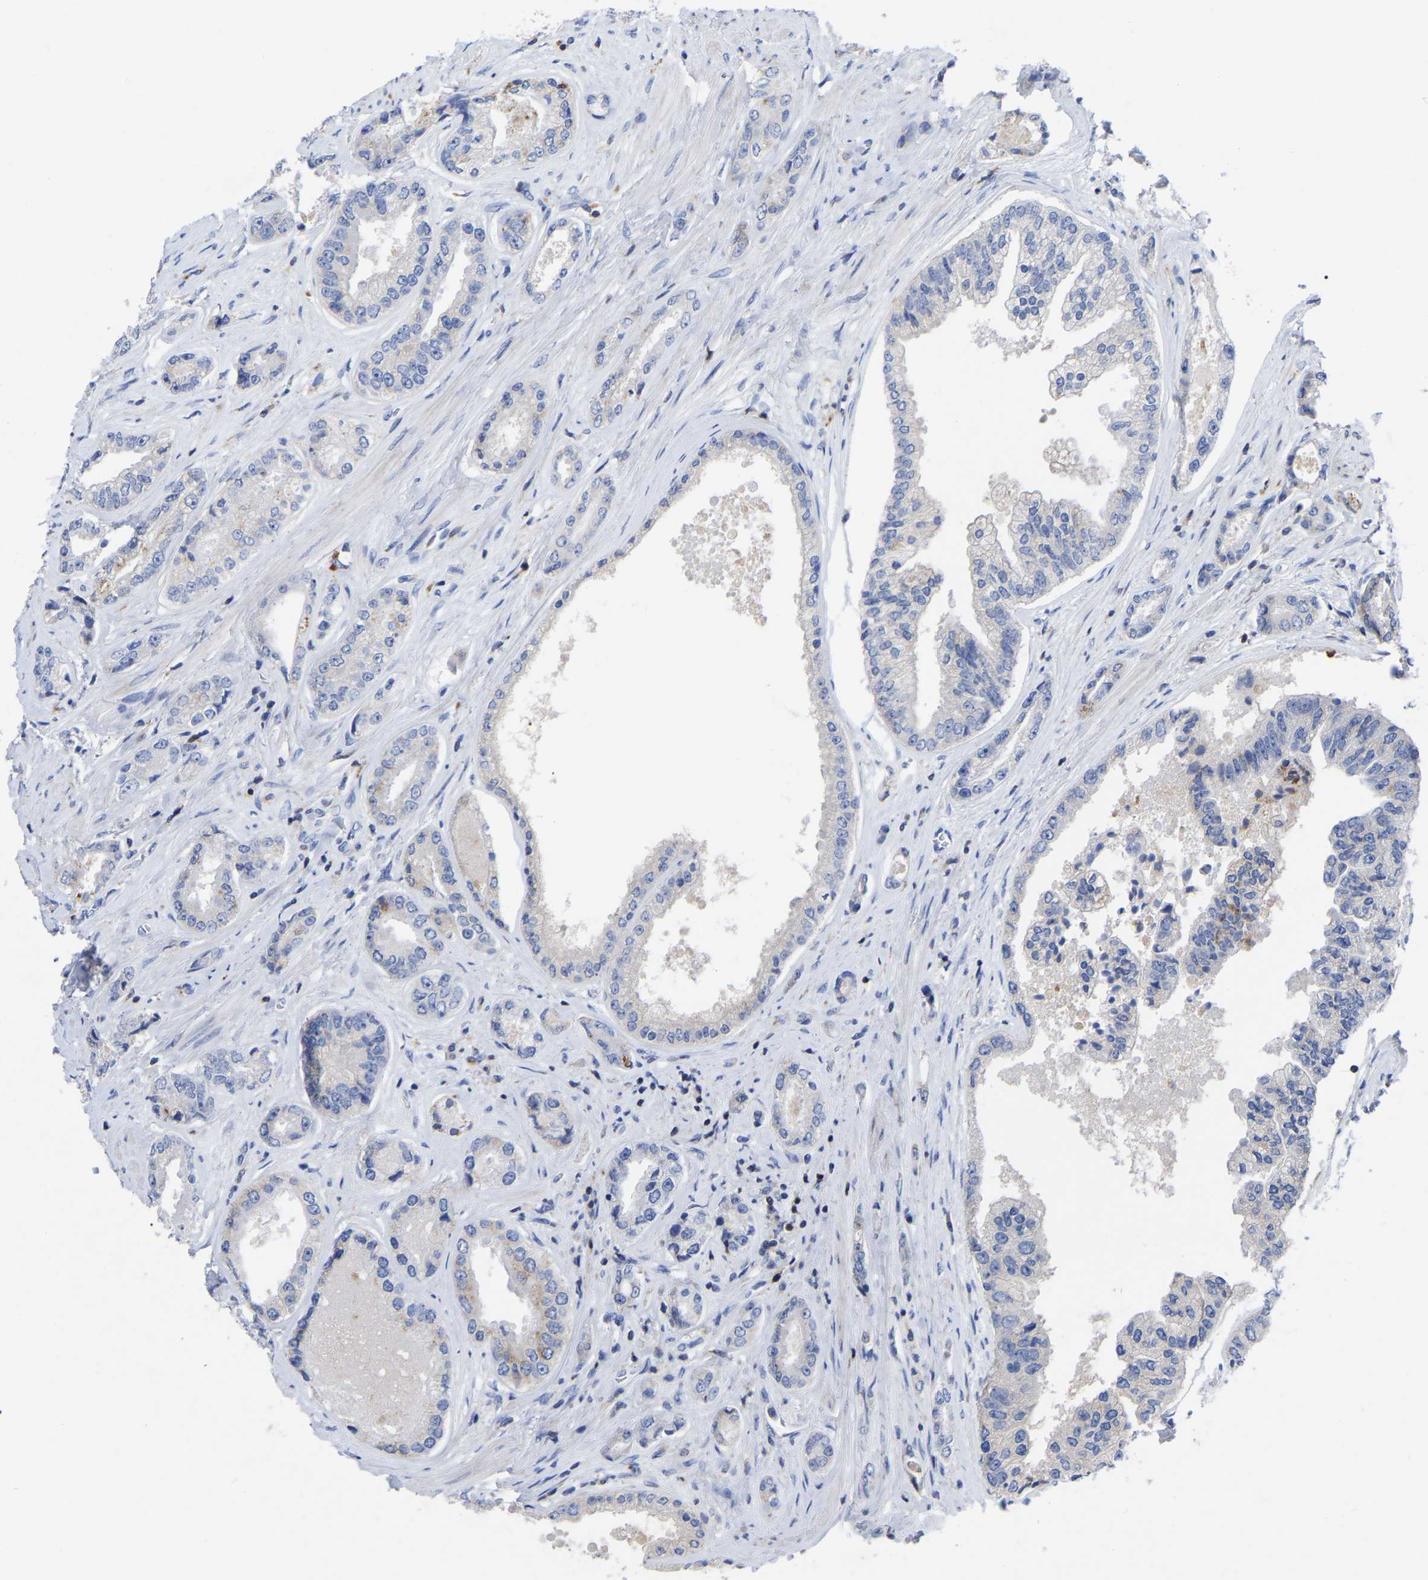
{"staining": {"intensity": "weak", "quantity": "<25%", "location": "cytoplasmic/membranous"}, "tissue": "prostate cancer", "cell_type": "Tumor cells", "image_type": "cancer", "snomed": [{"axis": "morphology", "description": "Adenocarcinoma, High grade"}, {"axis": "topography", "description": "Prostate"}], "caption": "This is an immunohistochemistry photomicrograph of high-grade adenocarcinoma (prostate). There is no staining in tumor cells.", "gene": "PTPN7", "patient": {"sex": "male", "age": 61}}